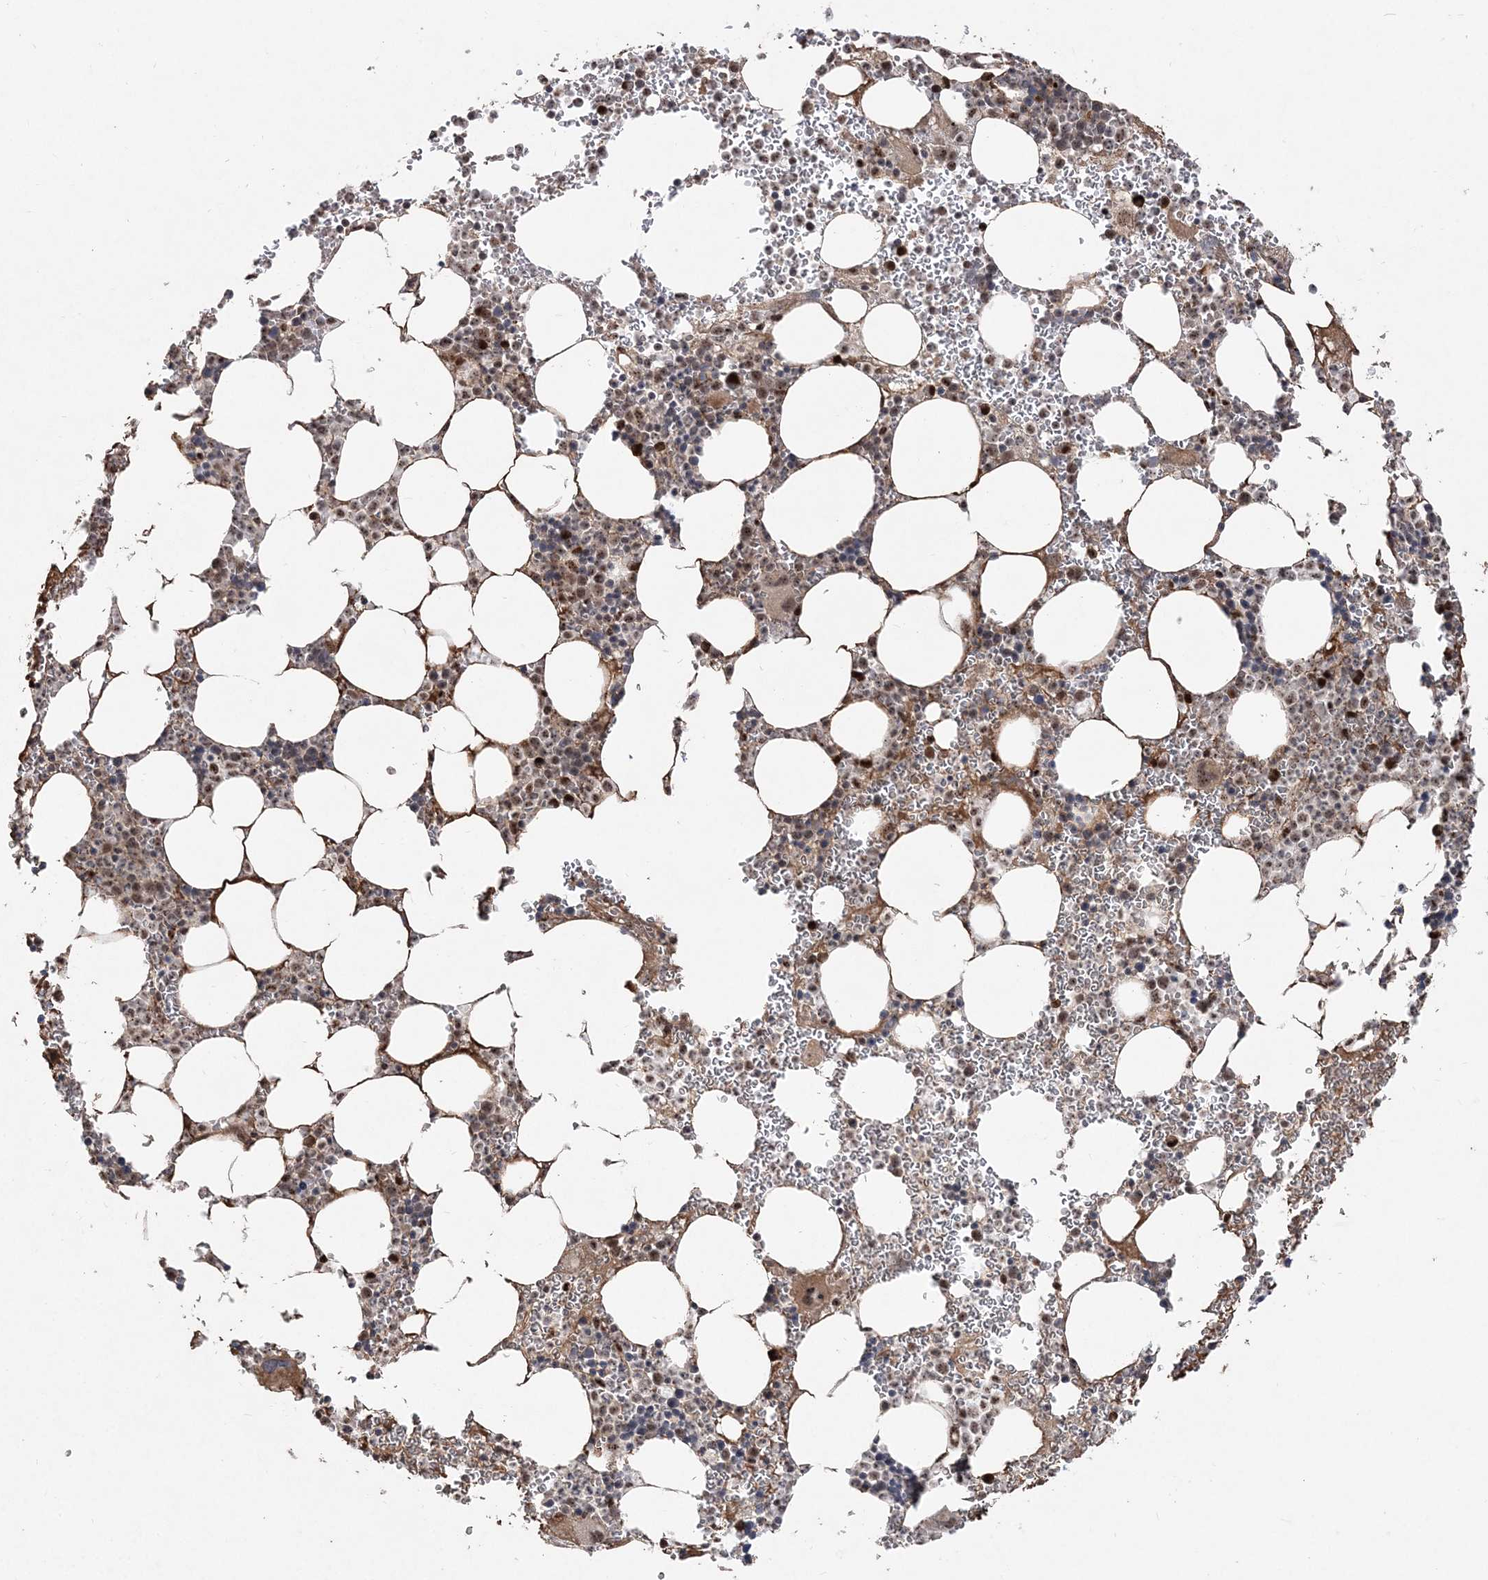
{"staining": {"intensity": "moderate", "quantity": "25%-75%", "location": "nuclear"}, "tissue": "bone marrow", "cell_type": "Hematopoietic cells", "image_type": "normal", "snomed": [{"axis": "morphology", "description": "Normal tissue, NOS"}, {"axis": "topography", "description": "Bone marrow"}], "caption": "Immunohistochemistry (IHC) staining of normal bone marrow, which reveals medium levels of moderate nuclear expression in about 25%-75% of hematopoietic cells indicating moderate nuclear protein positivity. The staining was performed using DAB (brown) for protein detection and nuclei were counterstained in hematoxylin (blue).", "gene": "RBM17", "patient": {"sex": "female", "age": 78}}